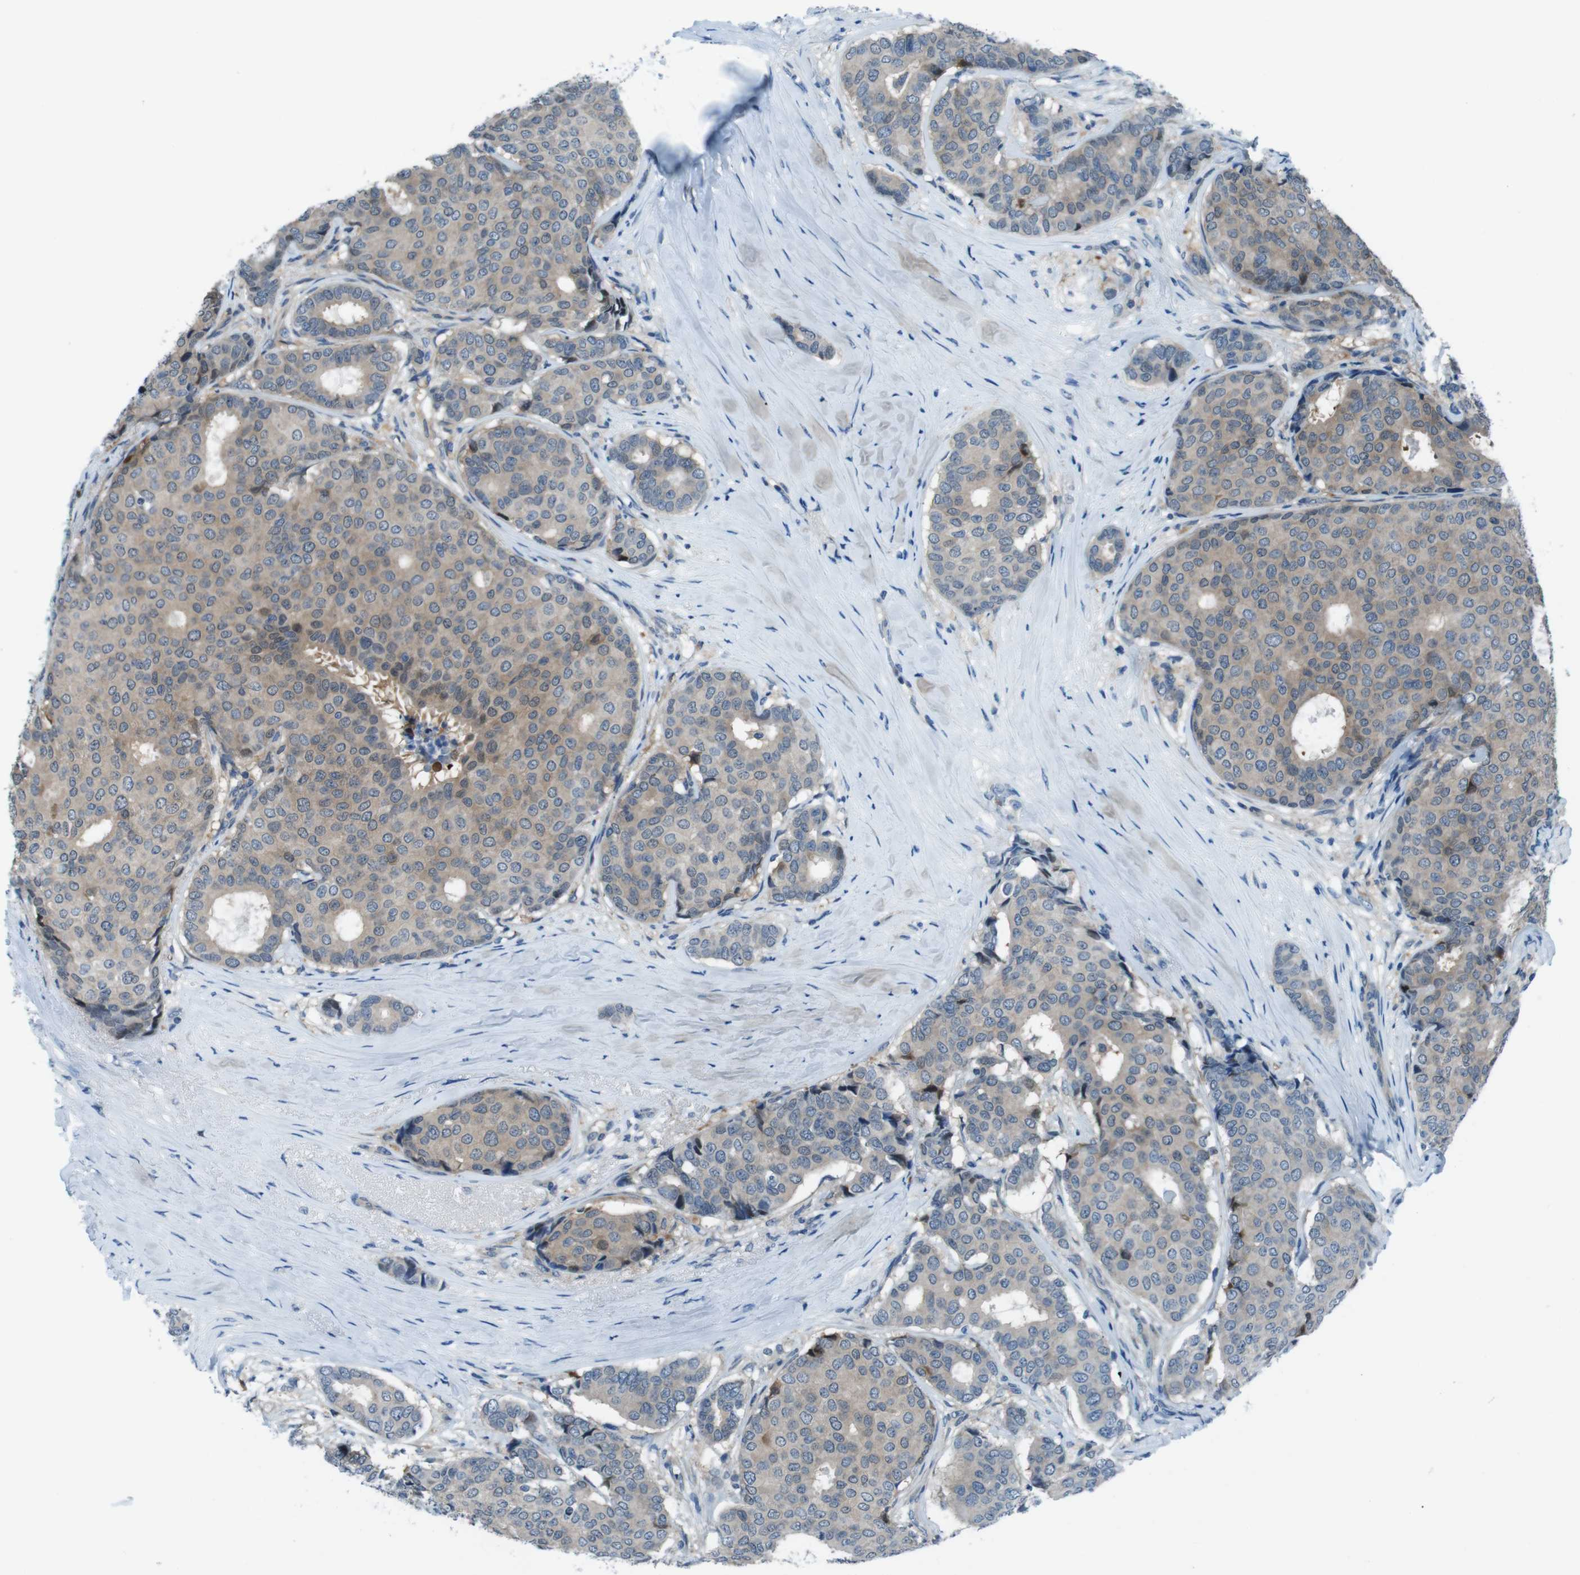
{"staining": {"intensity": "weak", "quantity": ">75%", "location": "cytoplasmic/membranous"}, "tissue": "breast cancer", "cell_type": "Tumor cells", "image_type": "cancer", "snomed": [{"axis": "morphology", "description": "Duct carcinoma"}, {"axis": "topography", "description": "Breast"}], "caption": "This micrograph shows breast cancer (invasive ductal carcinoma) stained with immunohistochemistry to label a protein in brown. The cytoplasmic/membranous of tumor cells show weak positivity for the protein. Nuclei are counter-stained blue.", "gene": "NANOS2", "patient": {"sex": "female", "age": 75}}